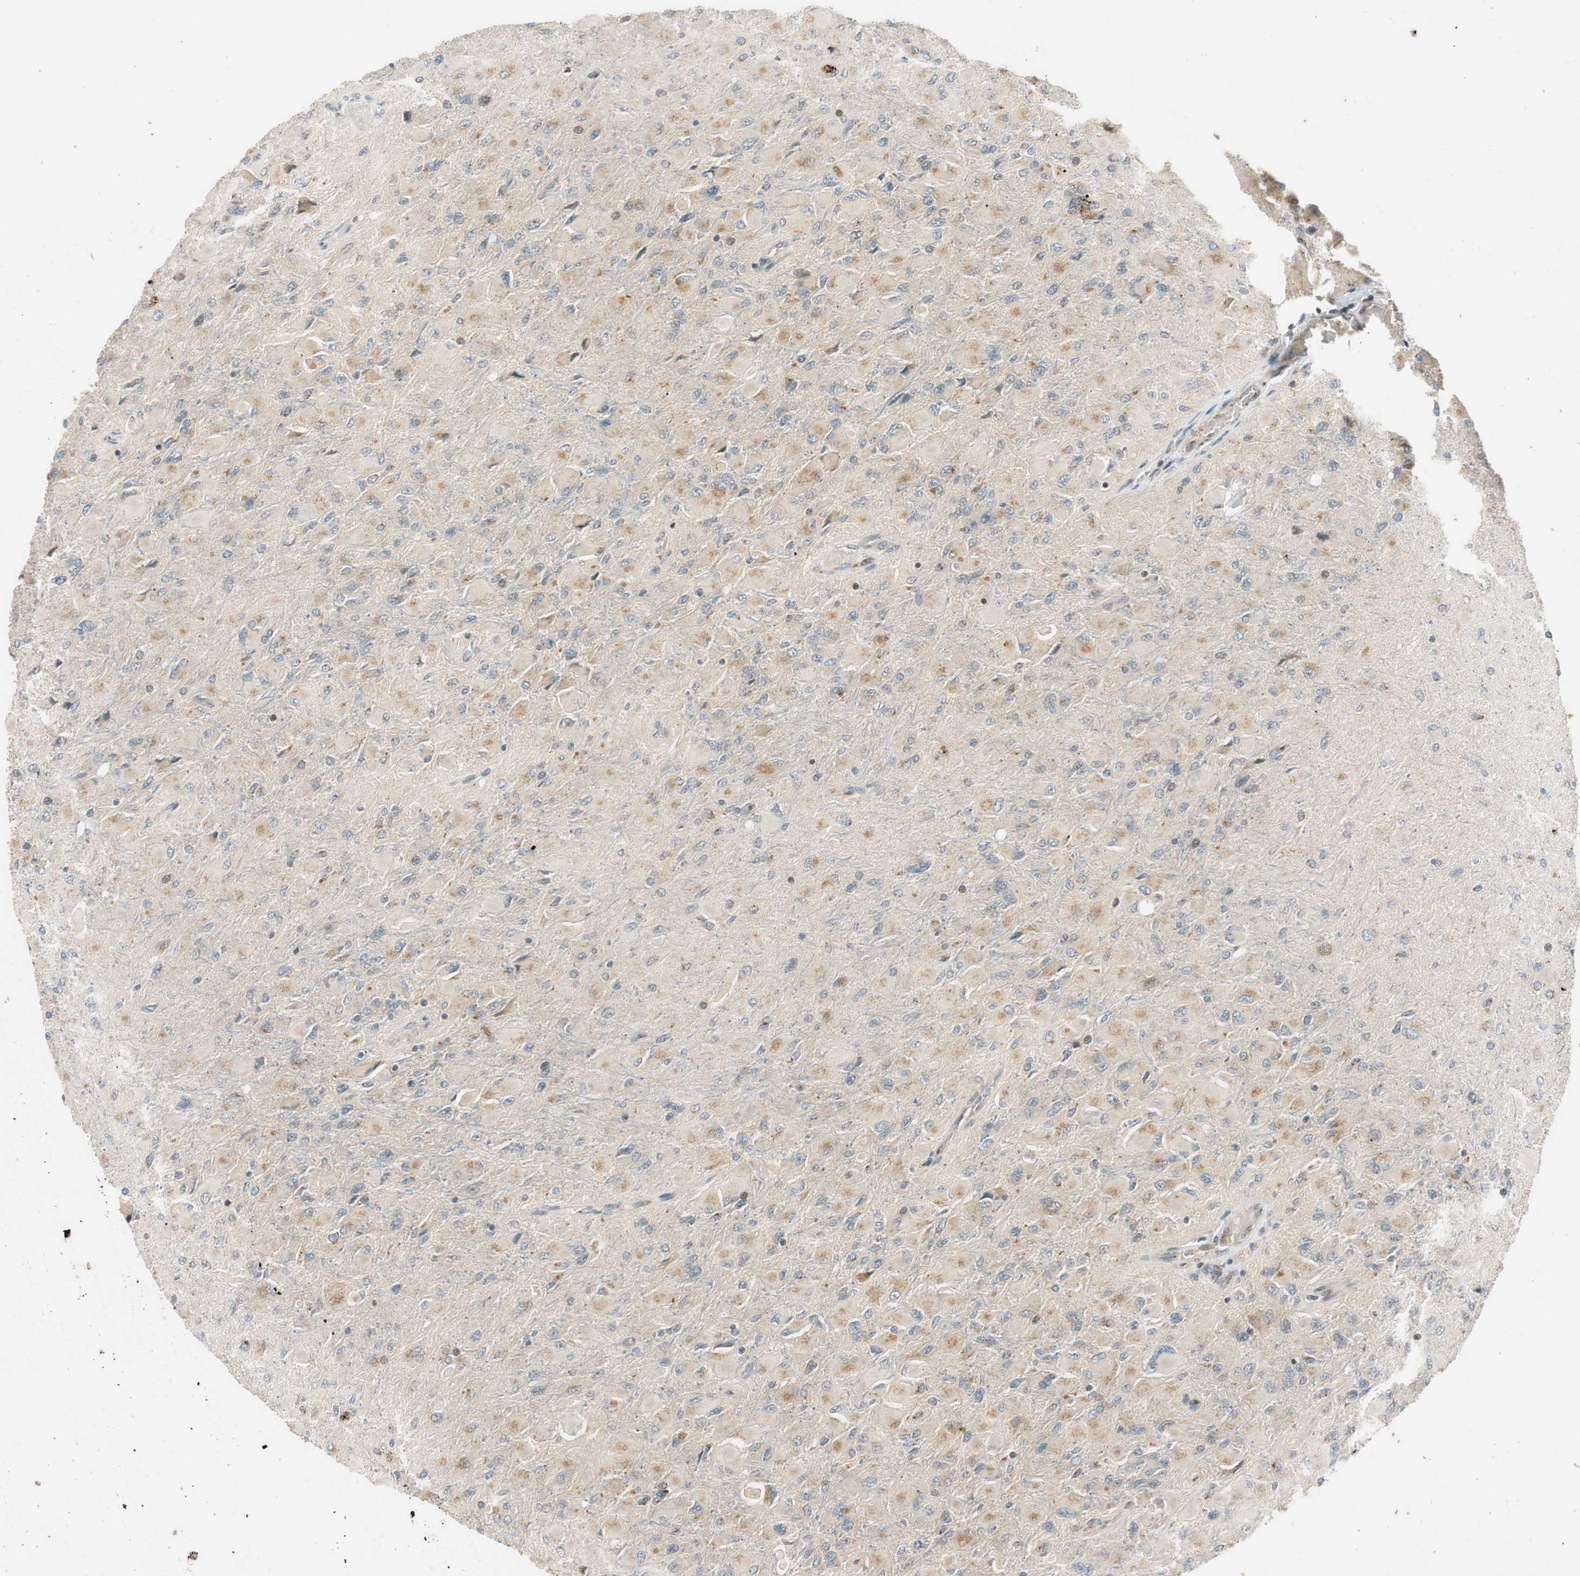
{"staining": {"intensity": "weak", "quantity": "25%-75%", "location": "cytoplasmic/membranous"}, "tissue": "glioma", "cell_type": "Tumor cells", "image_type": "cancer", "snomed": [{"axis": "morphology", "description": "Glioma, malignant, High grade"}, {"axis": "topography", "description": "Cerebral cortex"}], "caption": "Malignant glioma (high-grade) stained with IHC reveals weak cytoplasmic/membranous expression in about 25%-75% of tumor cells.", "gene": "NEO1", "patient": {"sex": "female", "age": 36}}